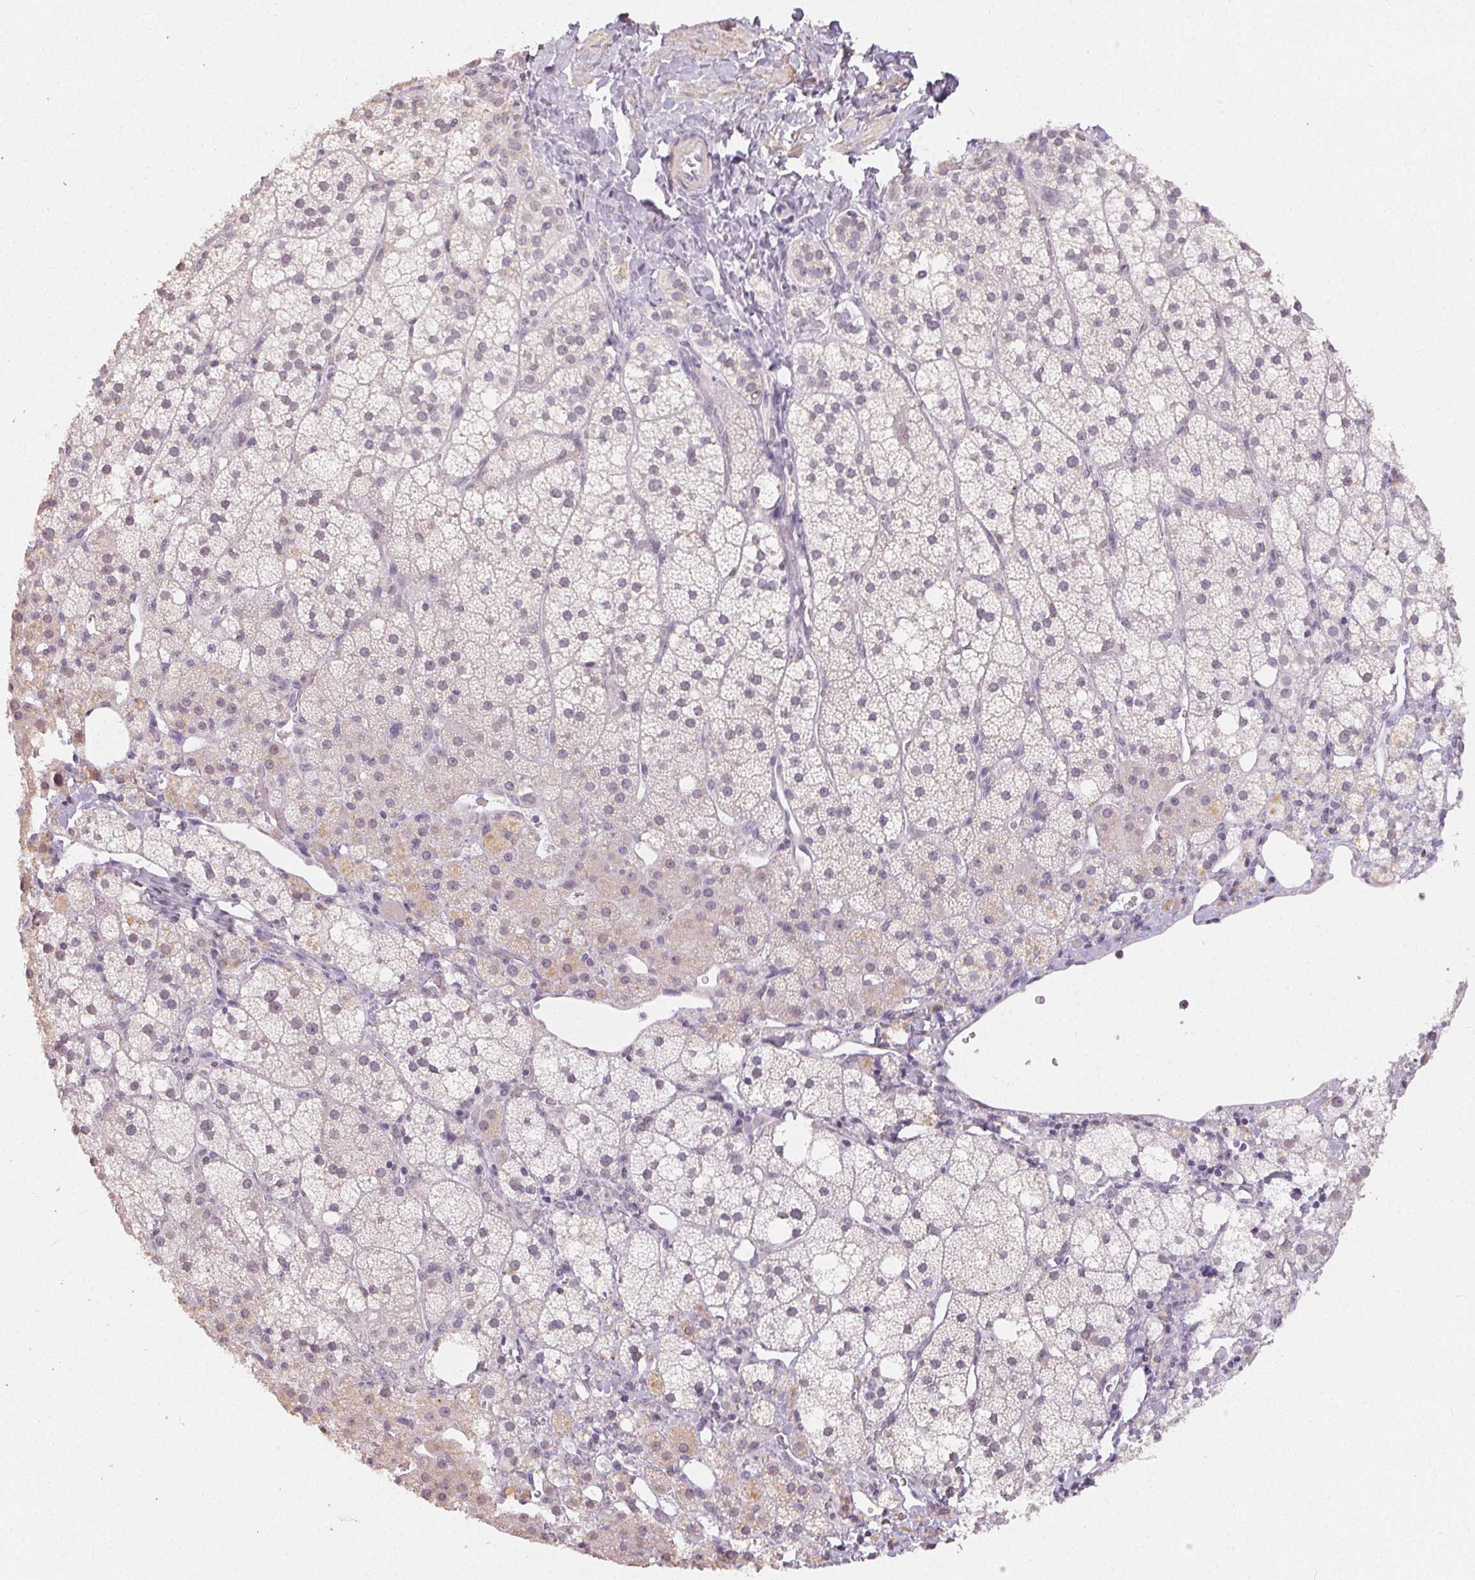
{"staining": {"intensity": "weak", "quantity": "<25%", "location": "cytoplasmic/membranous"}, "tissue": "adrenal gland", "cell_type": "Glandular cells", "image_type": "normal", "snomed": [{"axis": "morphology", "description": "Normal tissue, NOS"}, {"axis": "topography", "description": "Adrenal gland"}], "caption": "Immunohistochemical staining of unremarkable human adrenal gland demonstrates no significant staining in glandular cells.", "gene": "TMEM174", "patient": {"sex": "male", "age": 53}}